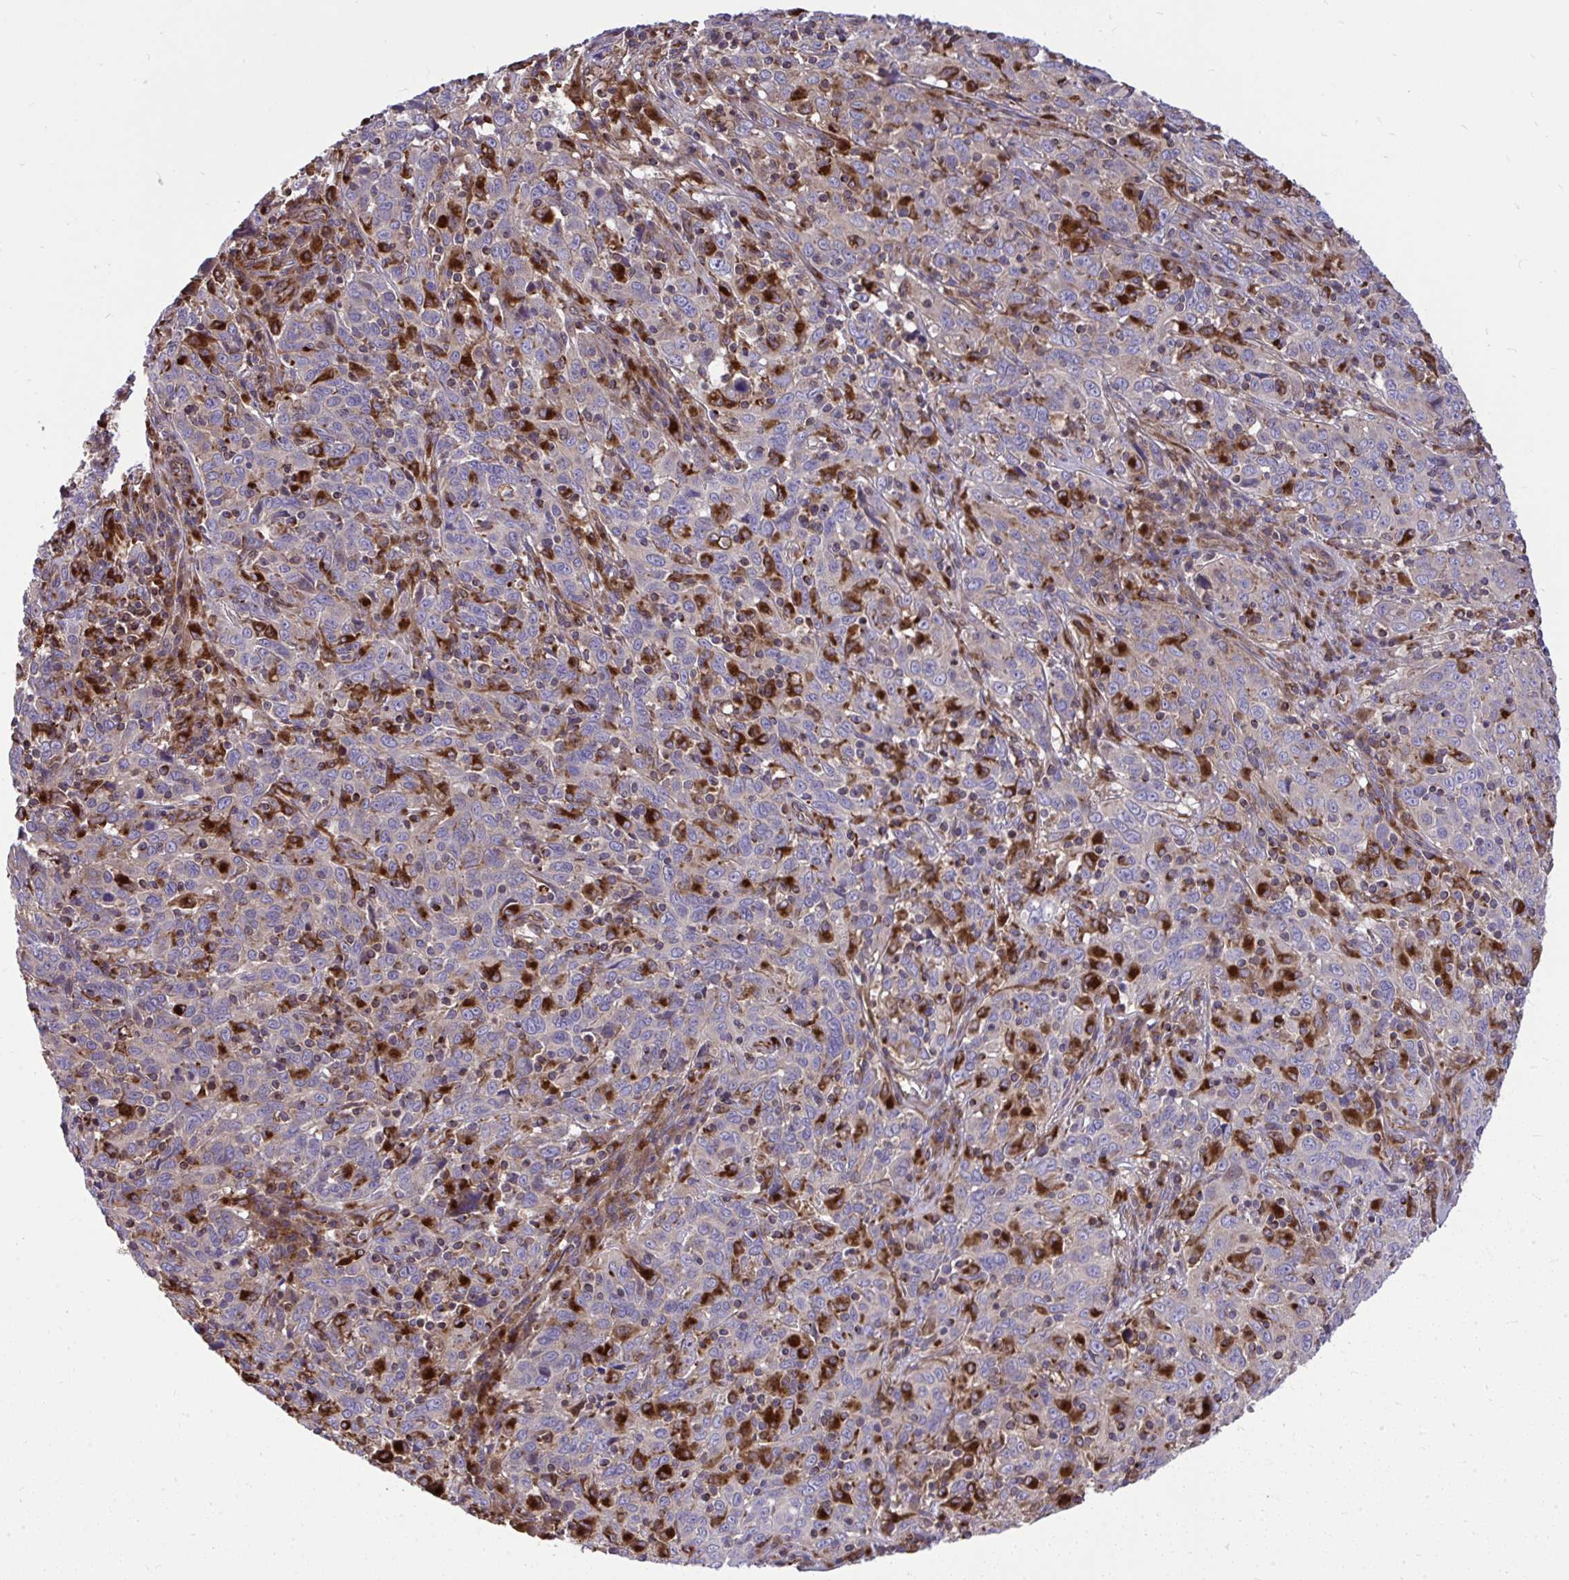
{"staining": {"intensity": "negative", "quantity": "none", "location": "none"}, "tissue": "cervical cancer", "cell_type": "Tumor cells", "image_type": "cancer", "snomed": [{"axis": "morphology", "description": "Squamous cell carcinoma, NOS"}, {"axis": "topography", "description": "Cervix"}], "caption": "Tumor cells are negative for protein expression in human cervical cancer.", "gene": "PAIP2", "patient": {"sex": "female", "age": 46}}